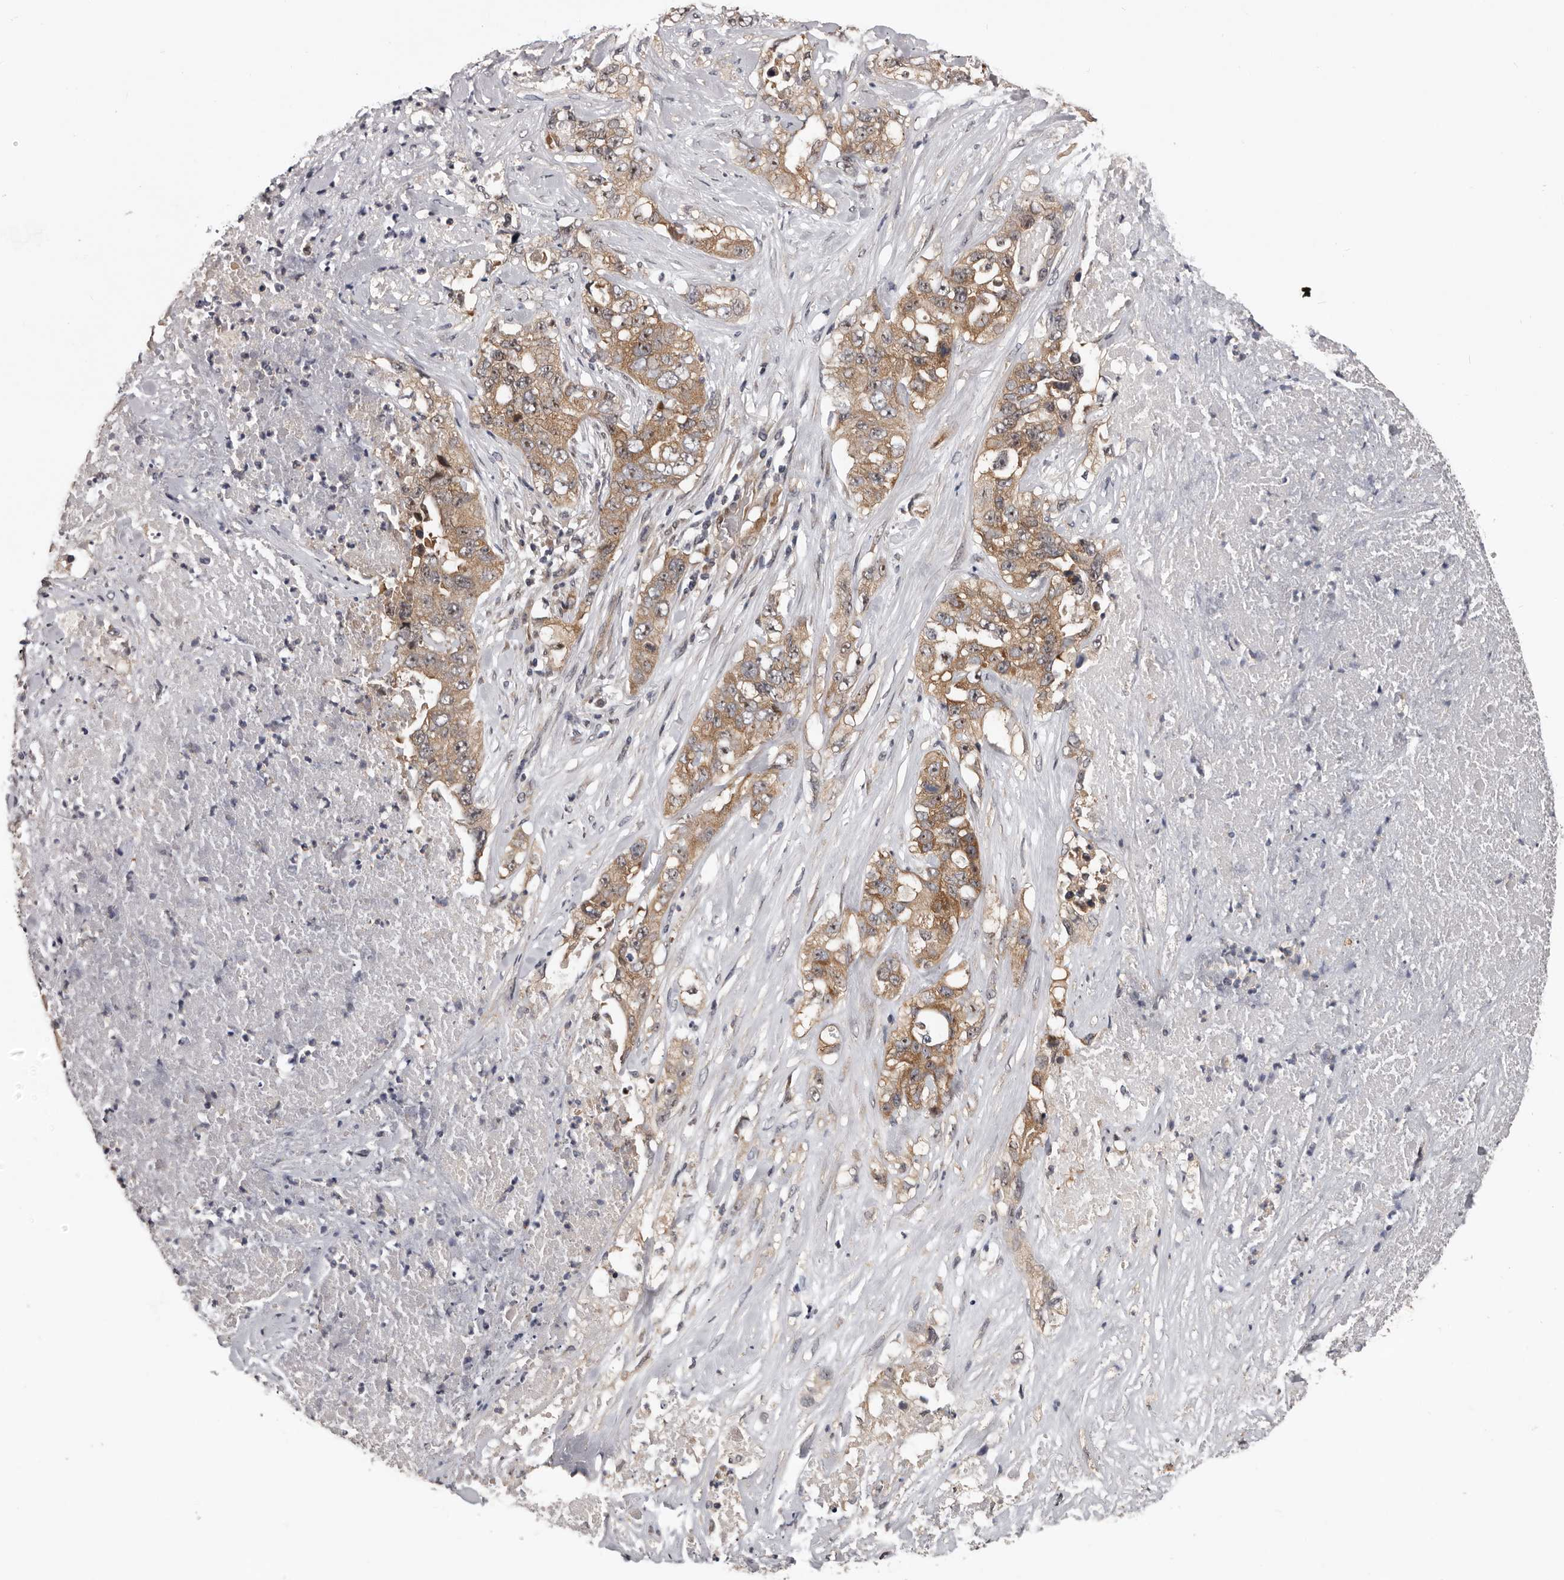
{"staining": {"intensity": "moderate", "quantity": ">75%", "location": "cytoplasmic/membranous"}, "tissue": "lung cancer", "cell_type": "Tumor cells", "image_type": "cancer", "snomed": [{"axis": "morphology", "description": "Adenocarcinoma, NOS"}, {"axis": "topography", "description": "Lung"}], "caption": "IHC image of neoplastic tissue: adenocarcinoma (lung) stained using immunohistochemistry displays medium levels of moderate protein expression localized specifically in the cytoplasmic/membranous of tumor cells, appearing as a cytoplasmic/membranous brown color.", "gene": "VPS37A", "patient": {"sex": "female", "age": 51}}